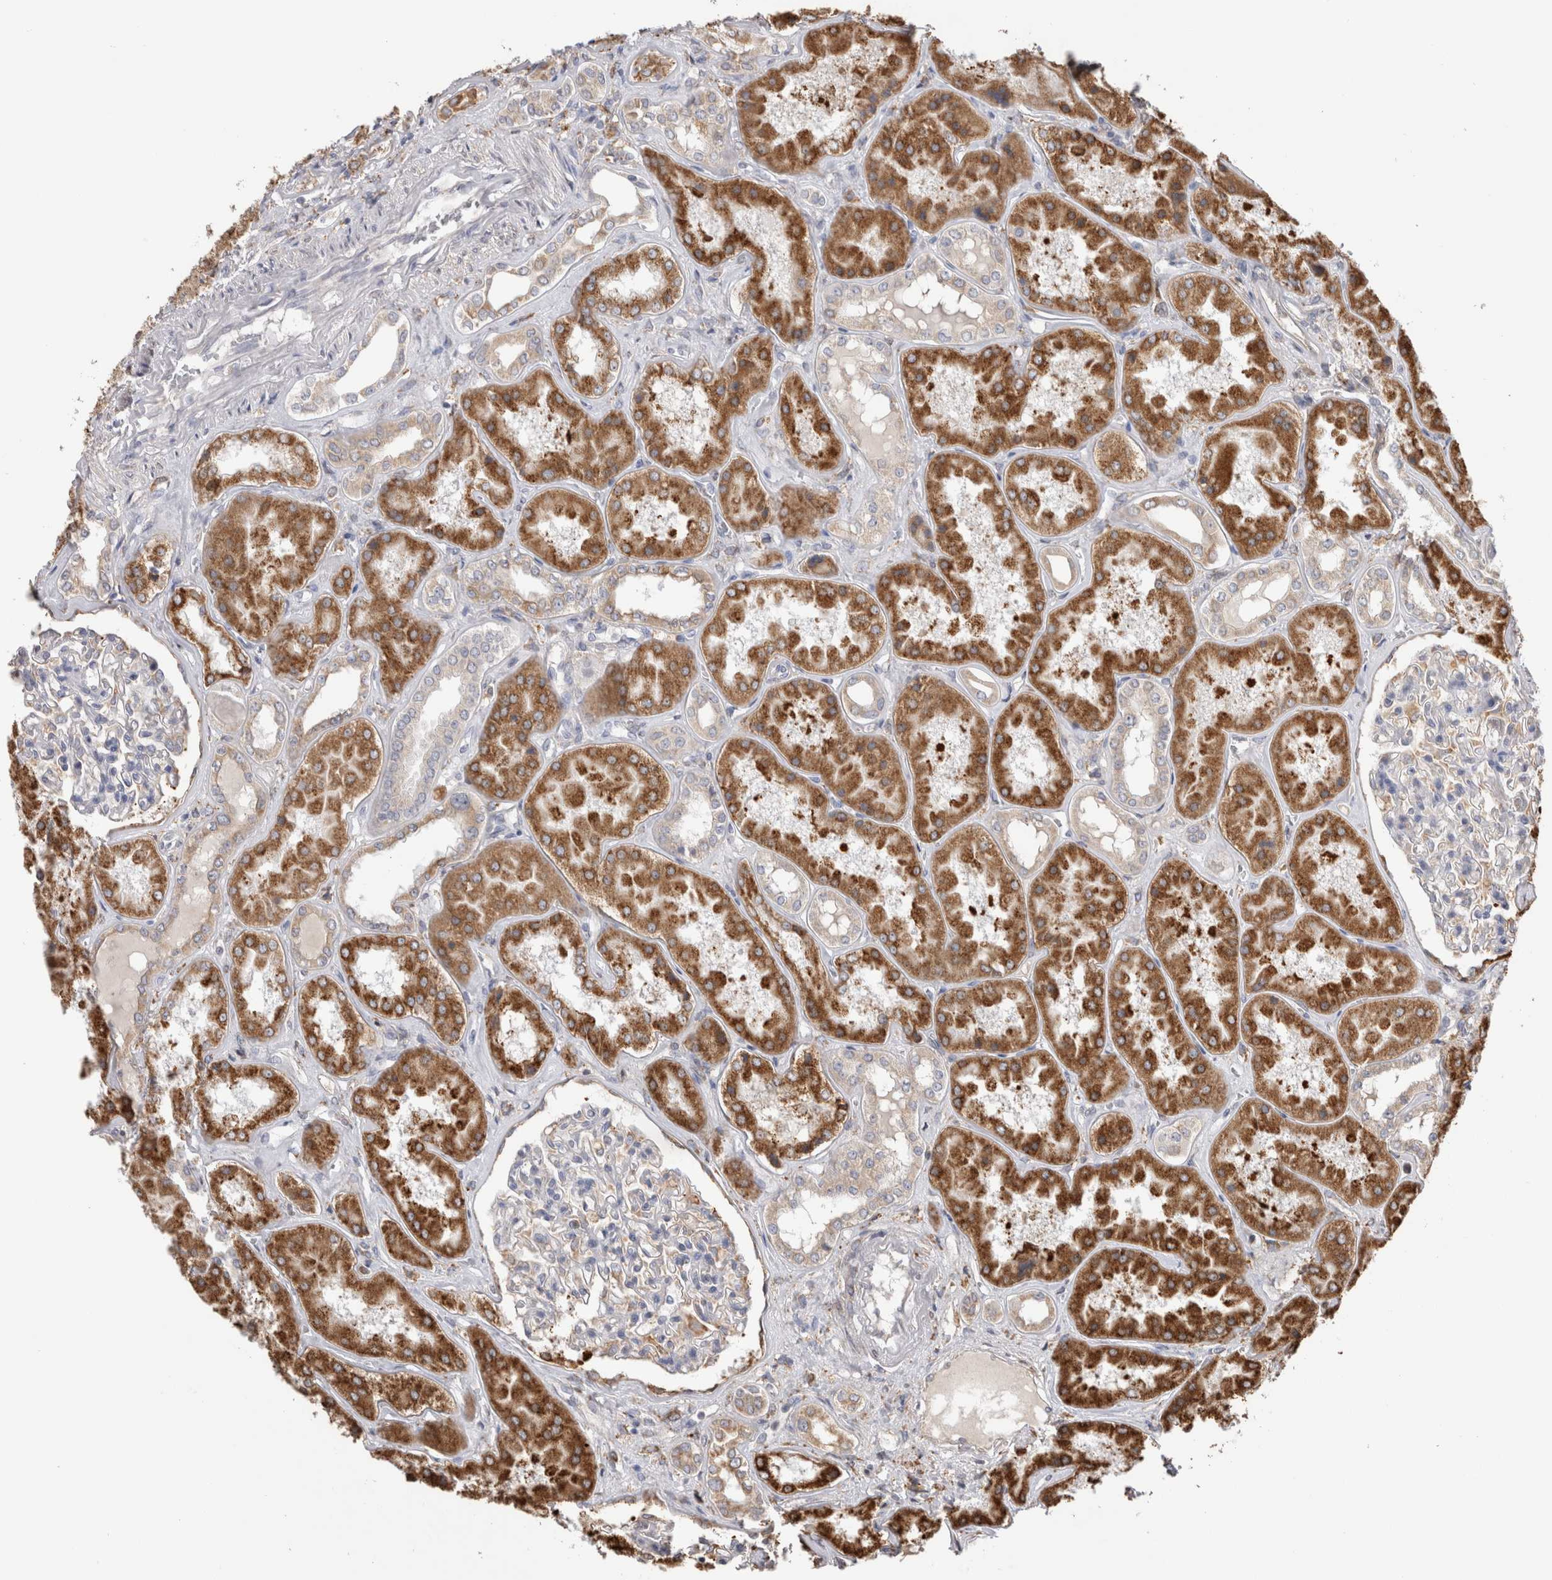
{"staining": {"intensity": "weak", "quantity": "<25%", "location": "cytoplasmic/membranous"}, "tissue": "kidney", "cell_type": "Cells in glomeruli", "image_type": "normal", "snomed": [{"axis": "morphology", "description": "Normal tissue, NOS"}, {"axis": "topography", "description": "Kidney"}], "caption": "Immunohistochemistry (IHC) of normal kidney shows no positivity in cells in glomeruli. (Brightfield microscopy of DAB immunohistochemistry at high magnification).", "gene": "LRPAP1", "patient": {"sex": "female", "age": 56}}